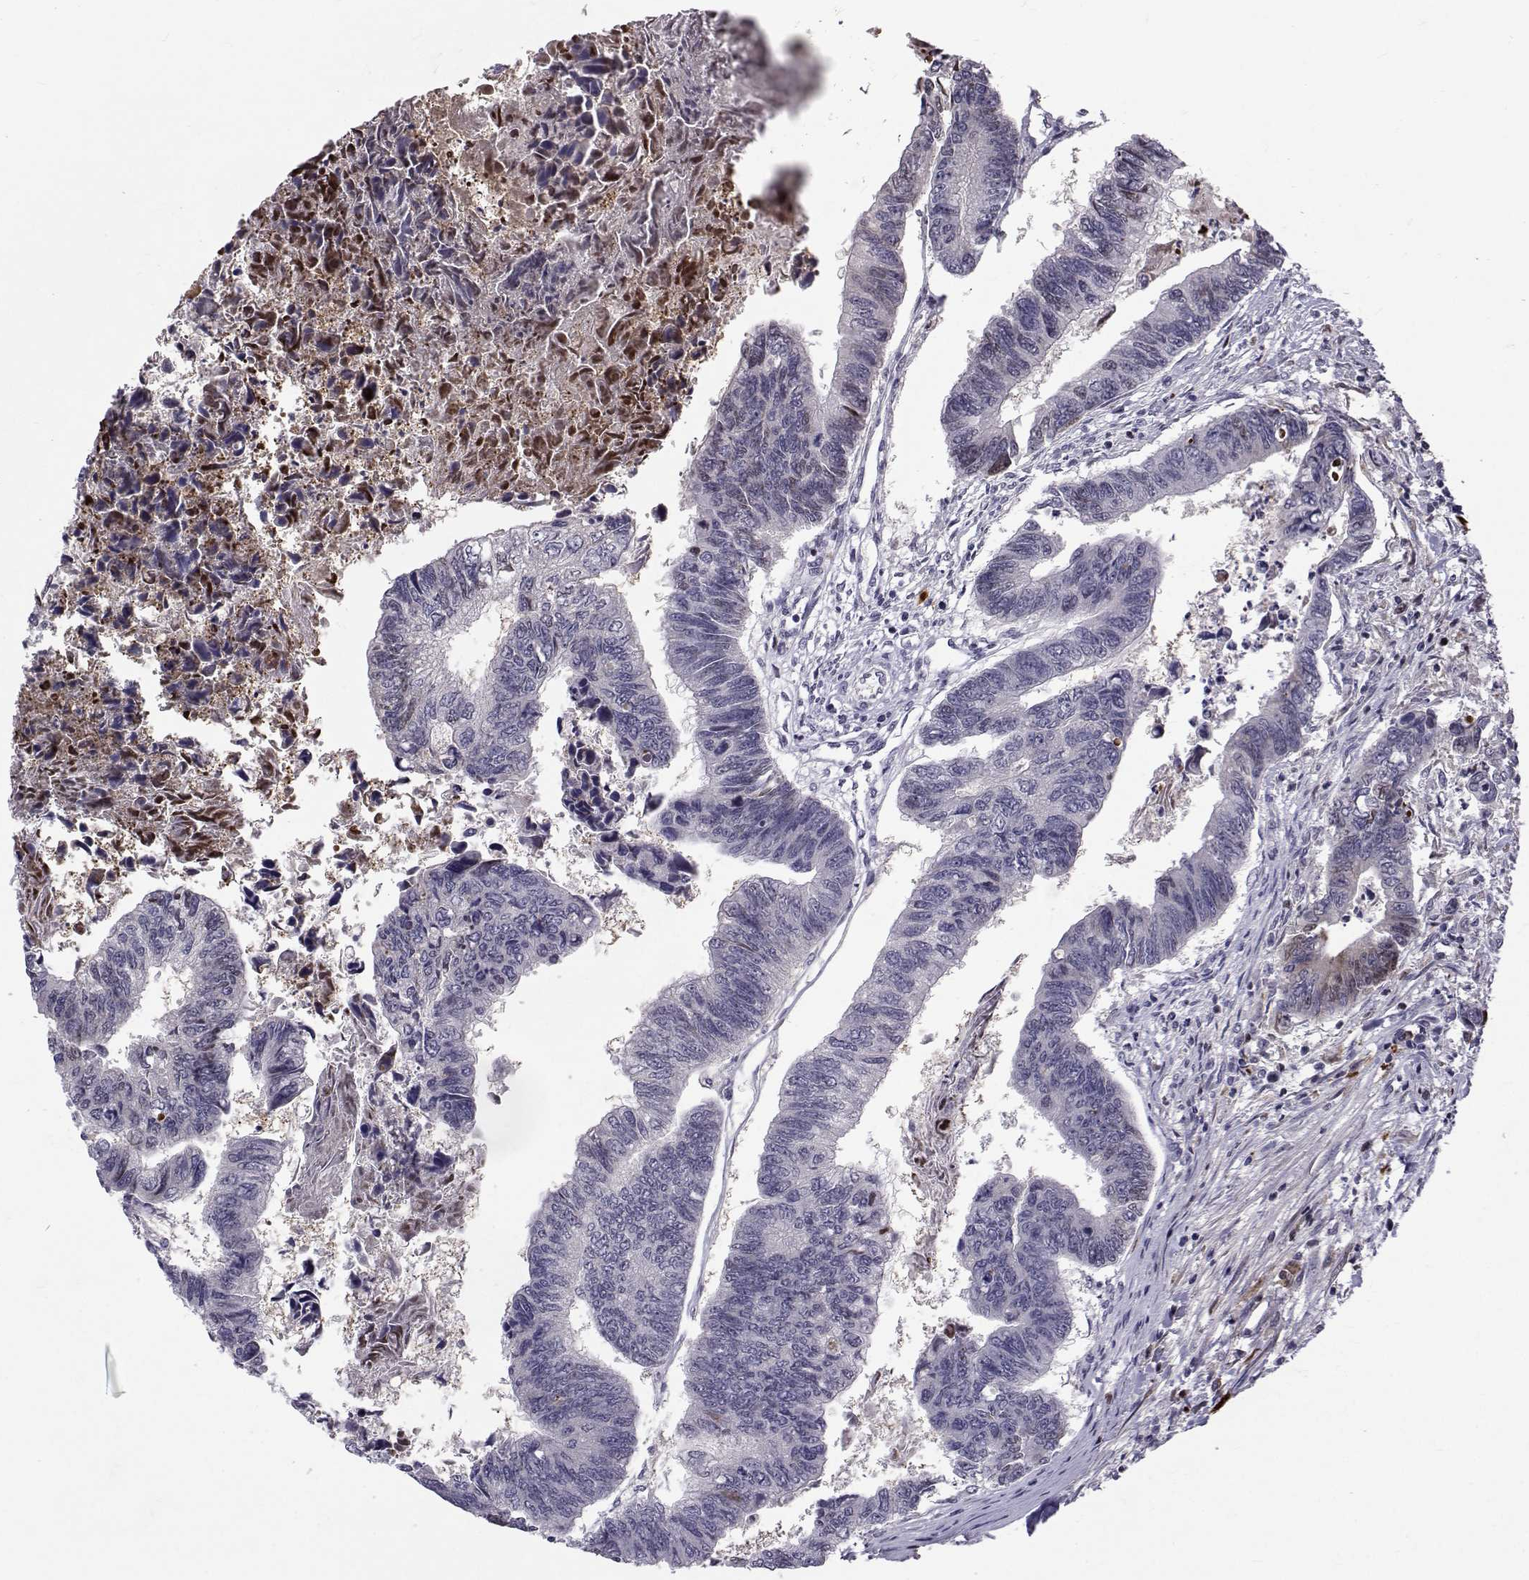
{"staining": {"intensity": "weak", "quantity": "<25%", "location": "cytoplasmic/membranous"}, "tissue": "colorectal cancer", "cell_type": "Tumor cells", "image_type": "cancer", "snomed": [{"axis": "morphology", "description": "Adenocarcinoma, NOS"}, {"axis": "topography", "description": "Colon"}], "caption": "There is no significant staining in tumor cells of colorectal adenocarcinoma.", "gene": "TNFRSF11B", "patient": {"sex": "female", "age": 65}}